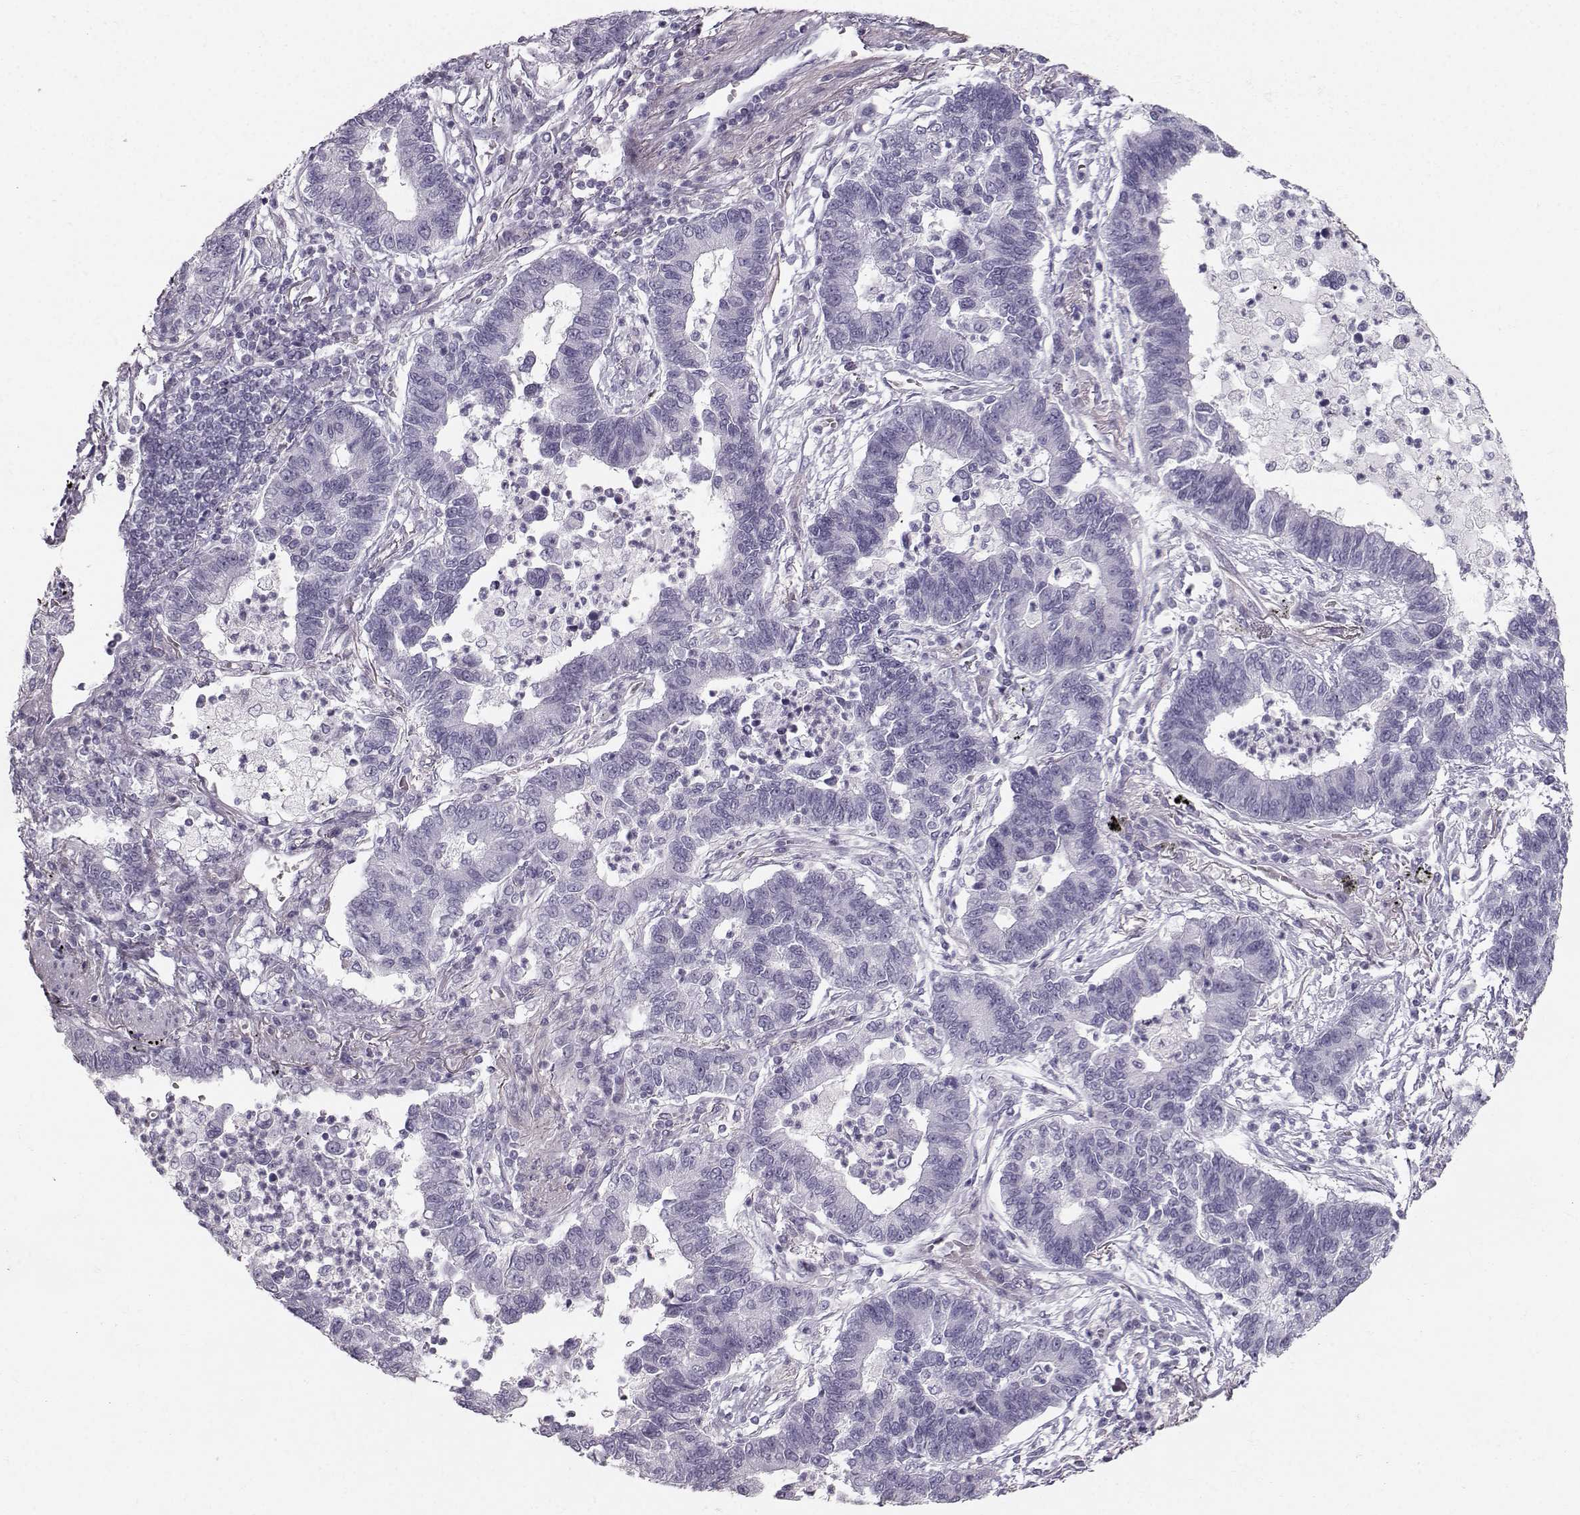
{"staining": {"intensity": "negative", "quantity": "none", "location": "none"}, "tissue": "lung cancer", "cell_type": "Tumor cells", "image_type": "cancer", "snomed": [{"axis": "morphology", "description": "Adenocarcinoma, NOS"}, {"axis": "topography", "description": "Lung"}], "caption": "A high-resolution micrograph shows immunohistochemistry staining of lung cancer, which shows no significant staining in tumor cells. Brightfield microscopy of IHC stained with DAB (3,3'-diaminobenzidine) (brown) and hematoxylin (blue), captured at high magnification.", "gene": "CASR", "patient": {"sex": "female", "age": 57}}